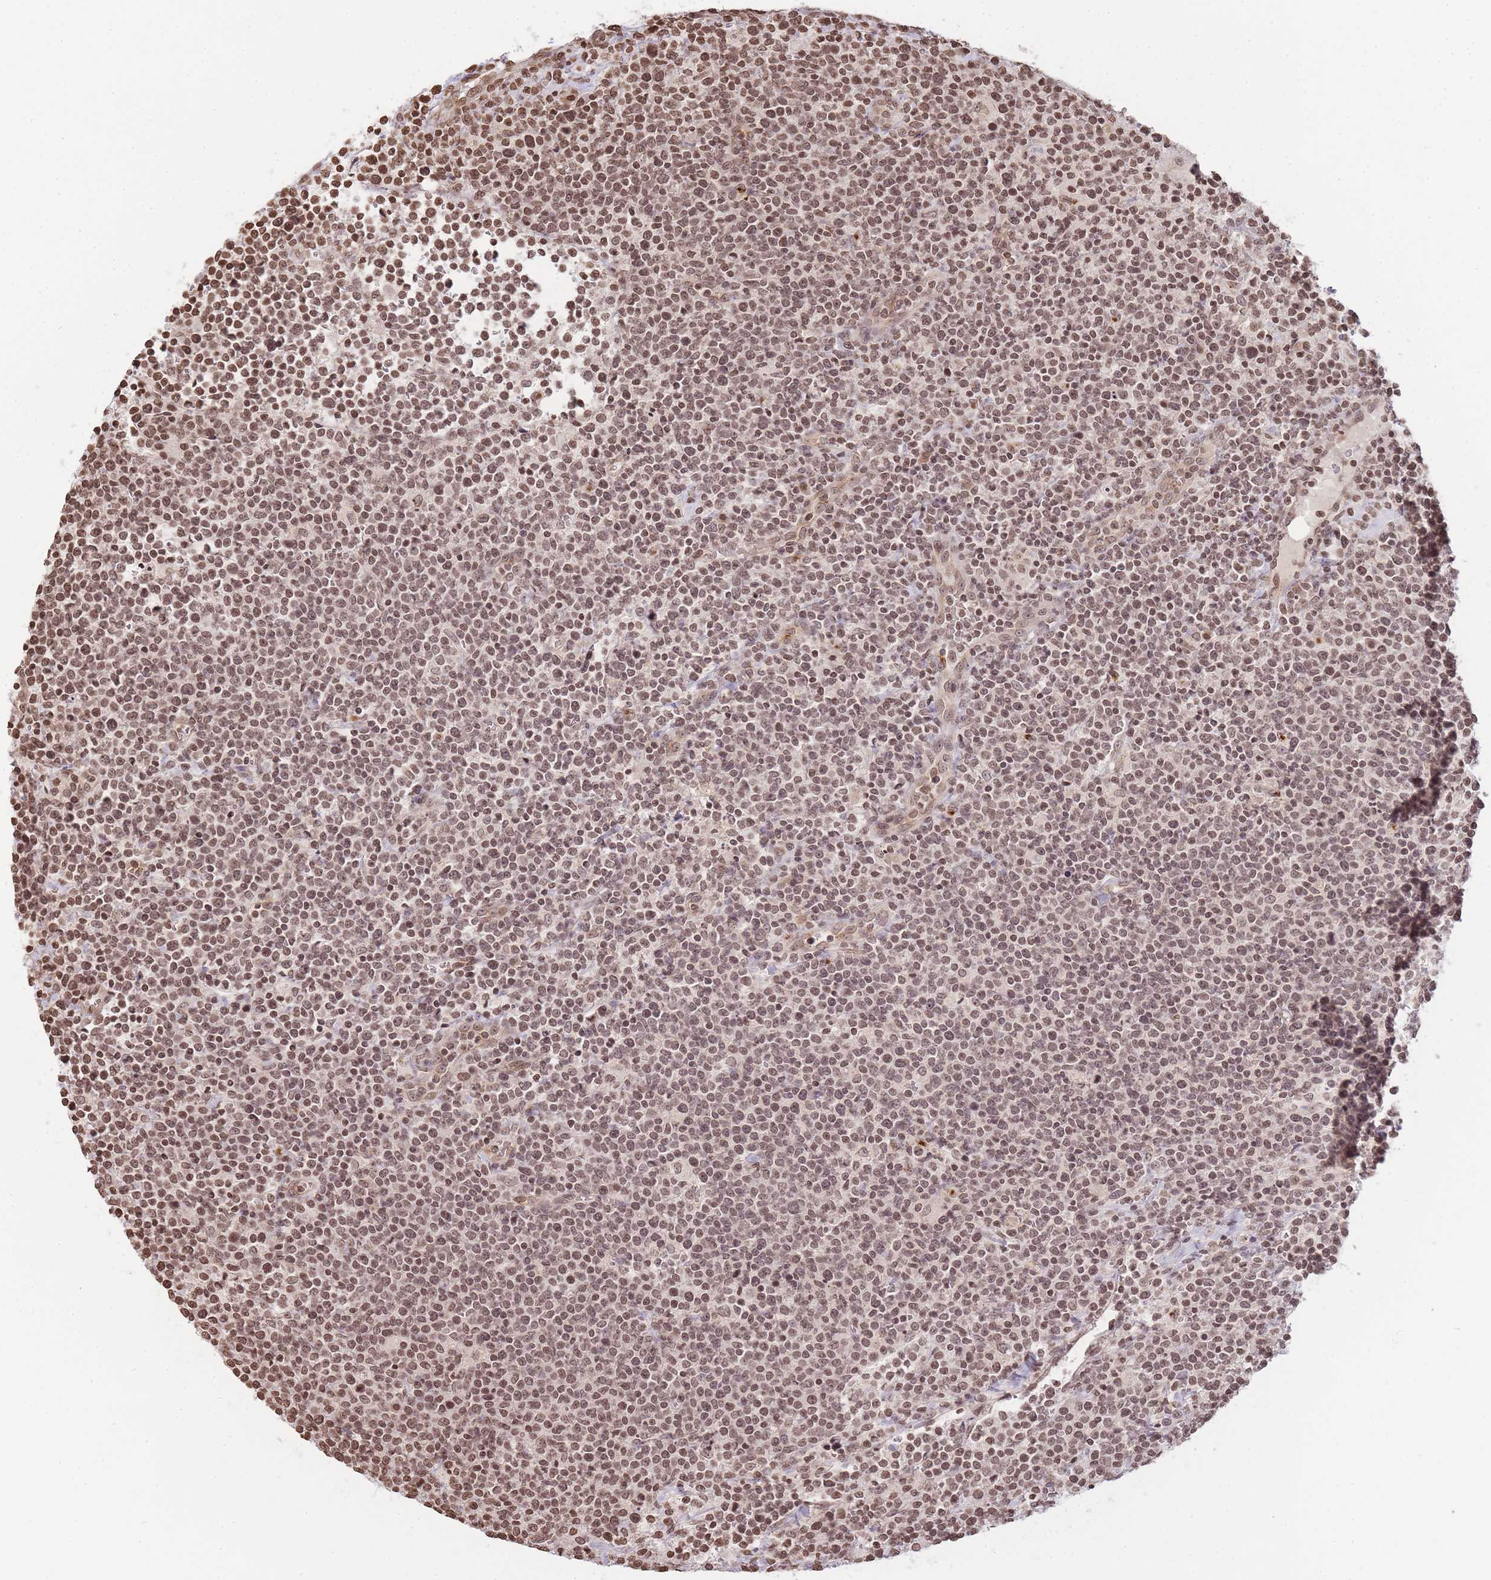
{"staining": {"intensity": "moderate", "quantity": ">75%", "location": "nuclear"}, "tissue": "lymphoma", "cell_type": "Tumor cells", "image_type": "cancer", "snomed": [{"axis": "morphology", "description": "Malignant lymphoma, non-Hodgkin's type, High grade"}, {"axis": "topography", "description": "Lymph node"}], "caption": "High-grade malignant lymphoma, non-Hodgkin's type tissue exhibits moderate nuclear staining in approximately >75% of tumor cells The protein is stained brown, and the nuclei are stained in blue (DAB IHC with brightfield microscopy, high magnification).", "gene": "WWTR1", "patient": {"sex": "male", "age": 61}}